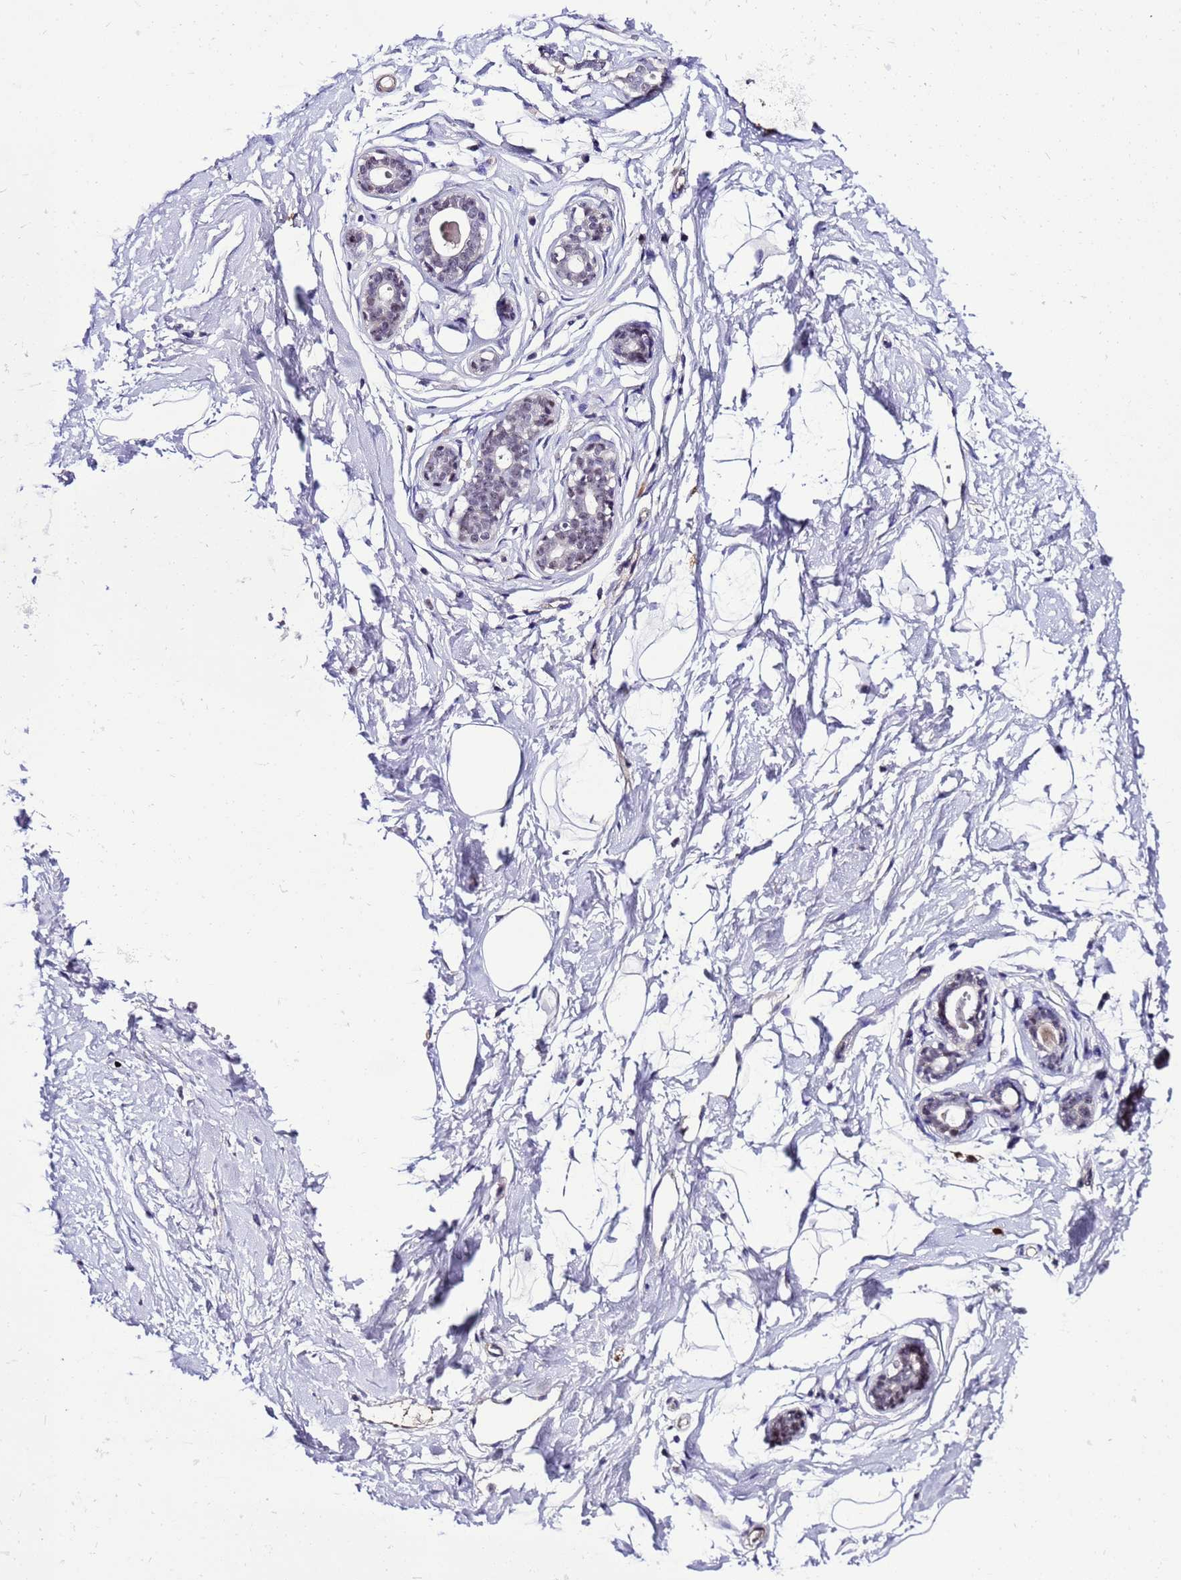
{"staining": {"intensity": "negative", "quantity": "none", "location": "none"}, "tissue": "breast", "cell_type": "Adipocytes", "image_type": "normal", "snomed": [{"axis": "morphology", "description": "Normal tissue, NOS"}, {"axis": "morphology", "description": "Adenoma, NOS"}, {"axis": "topography", "description": "Breast"}], "caption": "Immunohistochemistry of normal human breast reveals no expression in adipocytes. (Immunohistochemistry, brightfield microscopy, high magnification).", "gene": "C19orf47", "patient": {"sex": "female", "age": 23}}